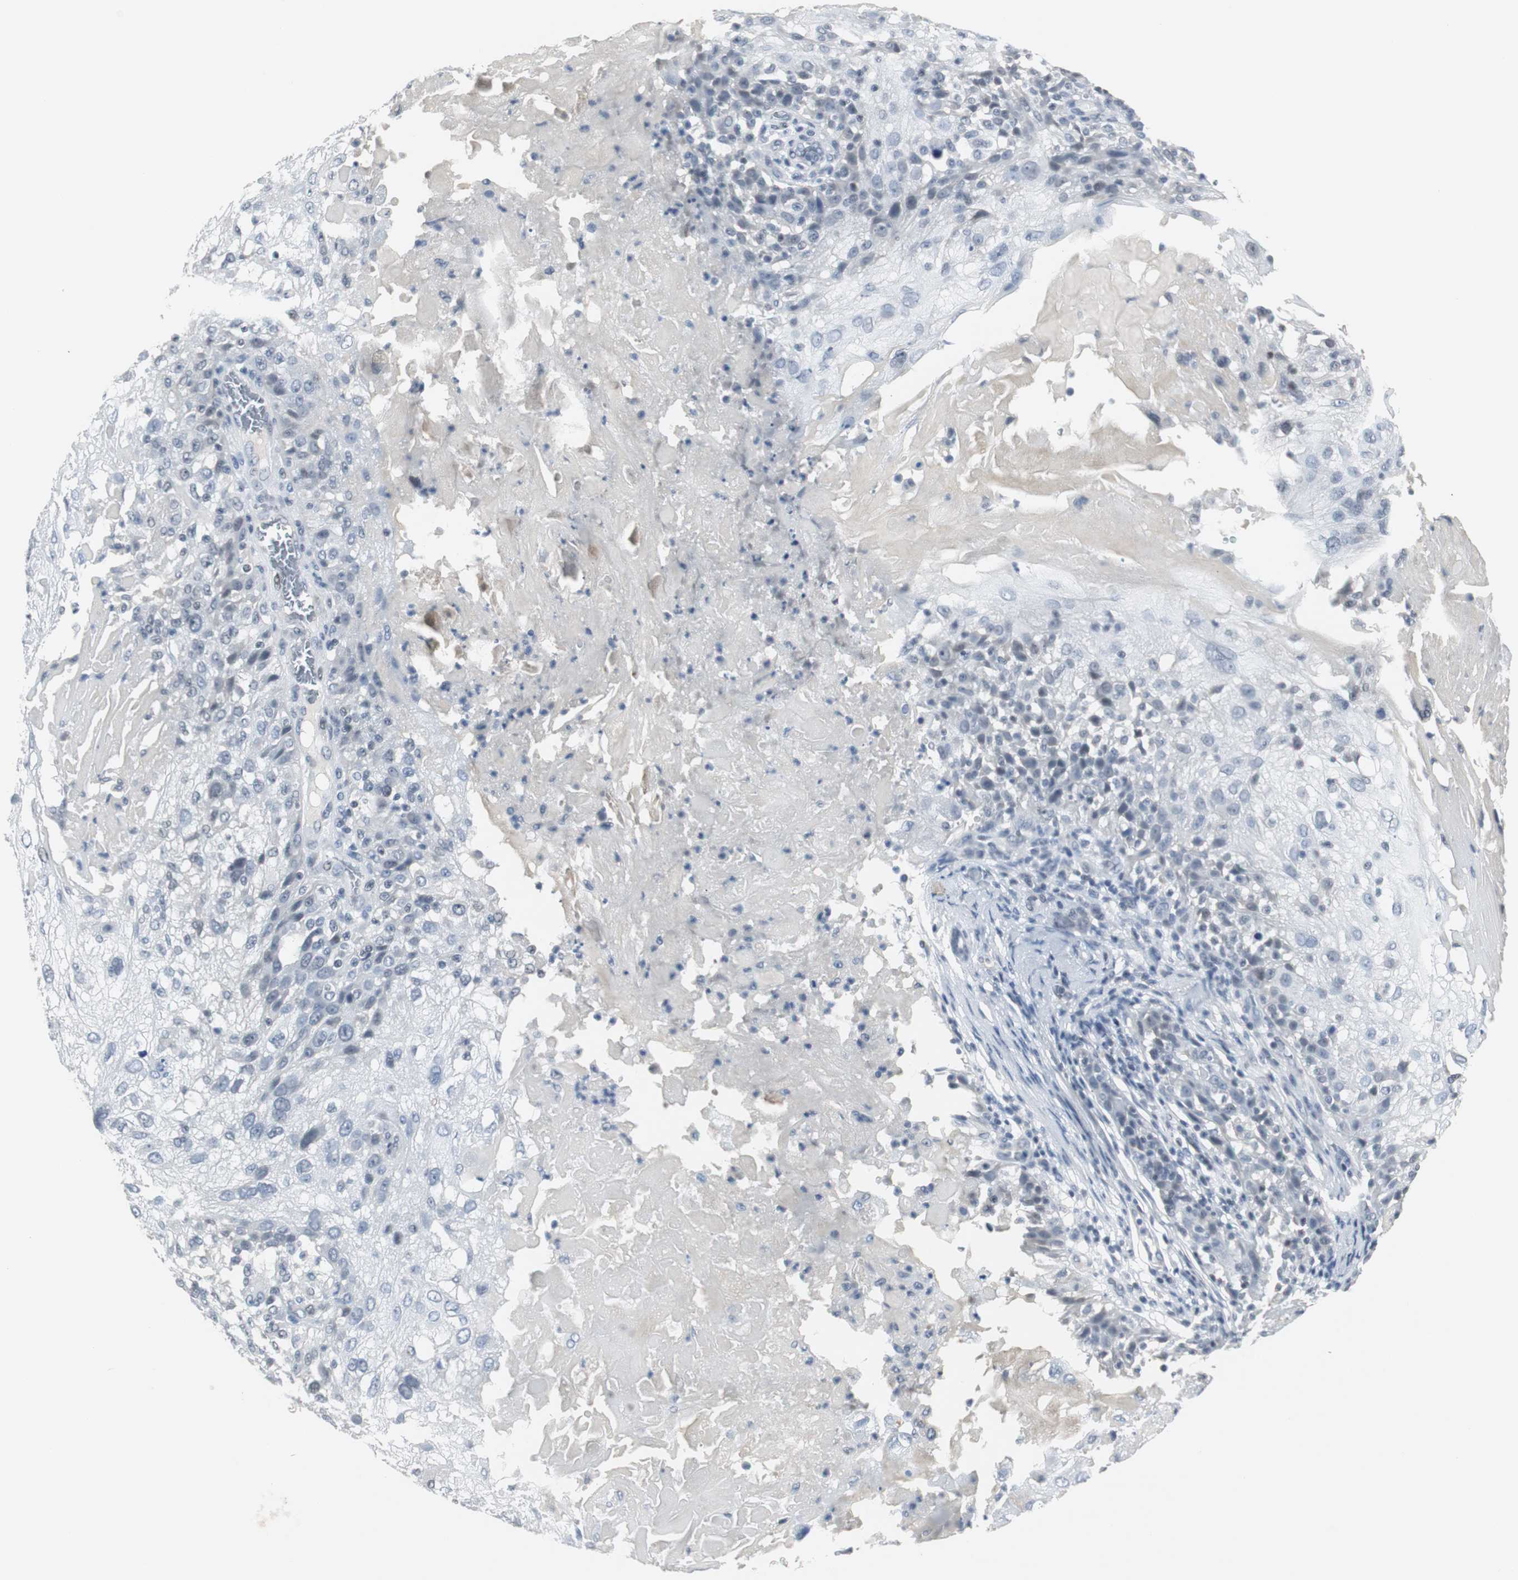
{"staining": {"intensity": "negative", "quantity": "none", "location": "none"}, "tissue": "skin cancer", "cell_type": "Tumor cells", "image_type": "cancer", "snomed": [{"axis": "morphology", "description": "Normal tissue, NOS"}, {"axis": "morphology", "description": "Squamous cell carcinoma, NOS"}, {"axis": "topography", "description": "Skin"}], "caption": "Tumor cells show no significant expression in skin cancer (squamous cell carcinoma).", "gene": "ELK1", "patient": {"sex": "female", "age": 83}}